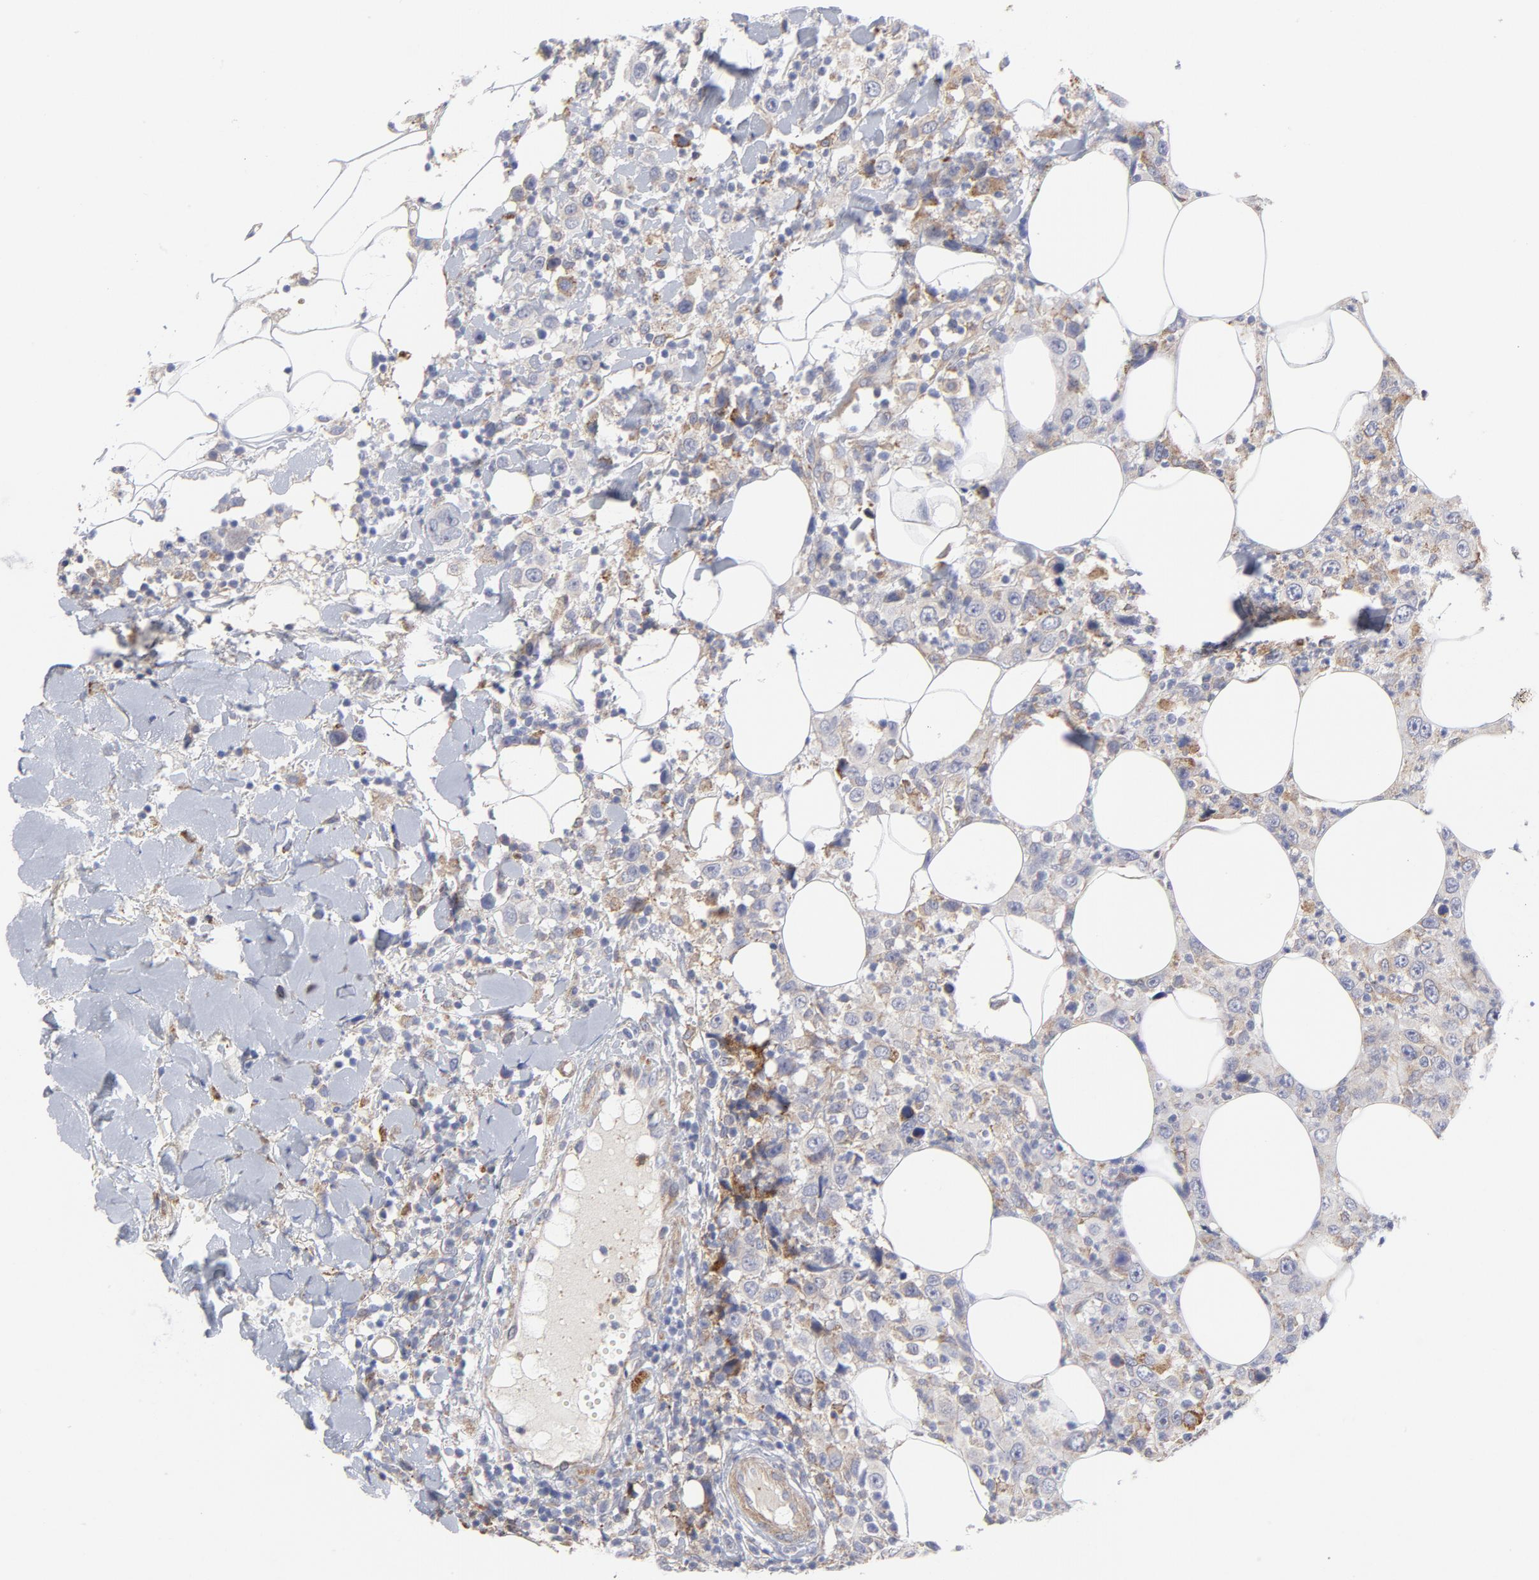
{"staining": {"intensity": "negative", "quantity": "none", "location": "none"}, "tissue": "thyroid cancer", "cell_type": "Tumor cells", "image_type": "cancer", "snomed": [{"axis": "morphology", "description": "Carcinoma, NOS"}, {"axis": "topography", "description": "Thyroid gland"}], "caption": "An image of carcinoma (thyroid) stained for a protein shows no brown staining in tumor cells.", "gene": "RAPGEF3", "patient": {"sex": "female", "age": 77}}